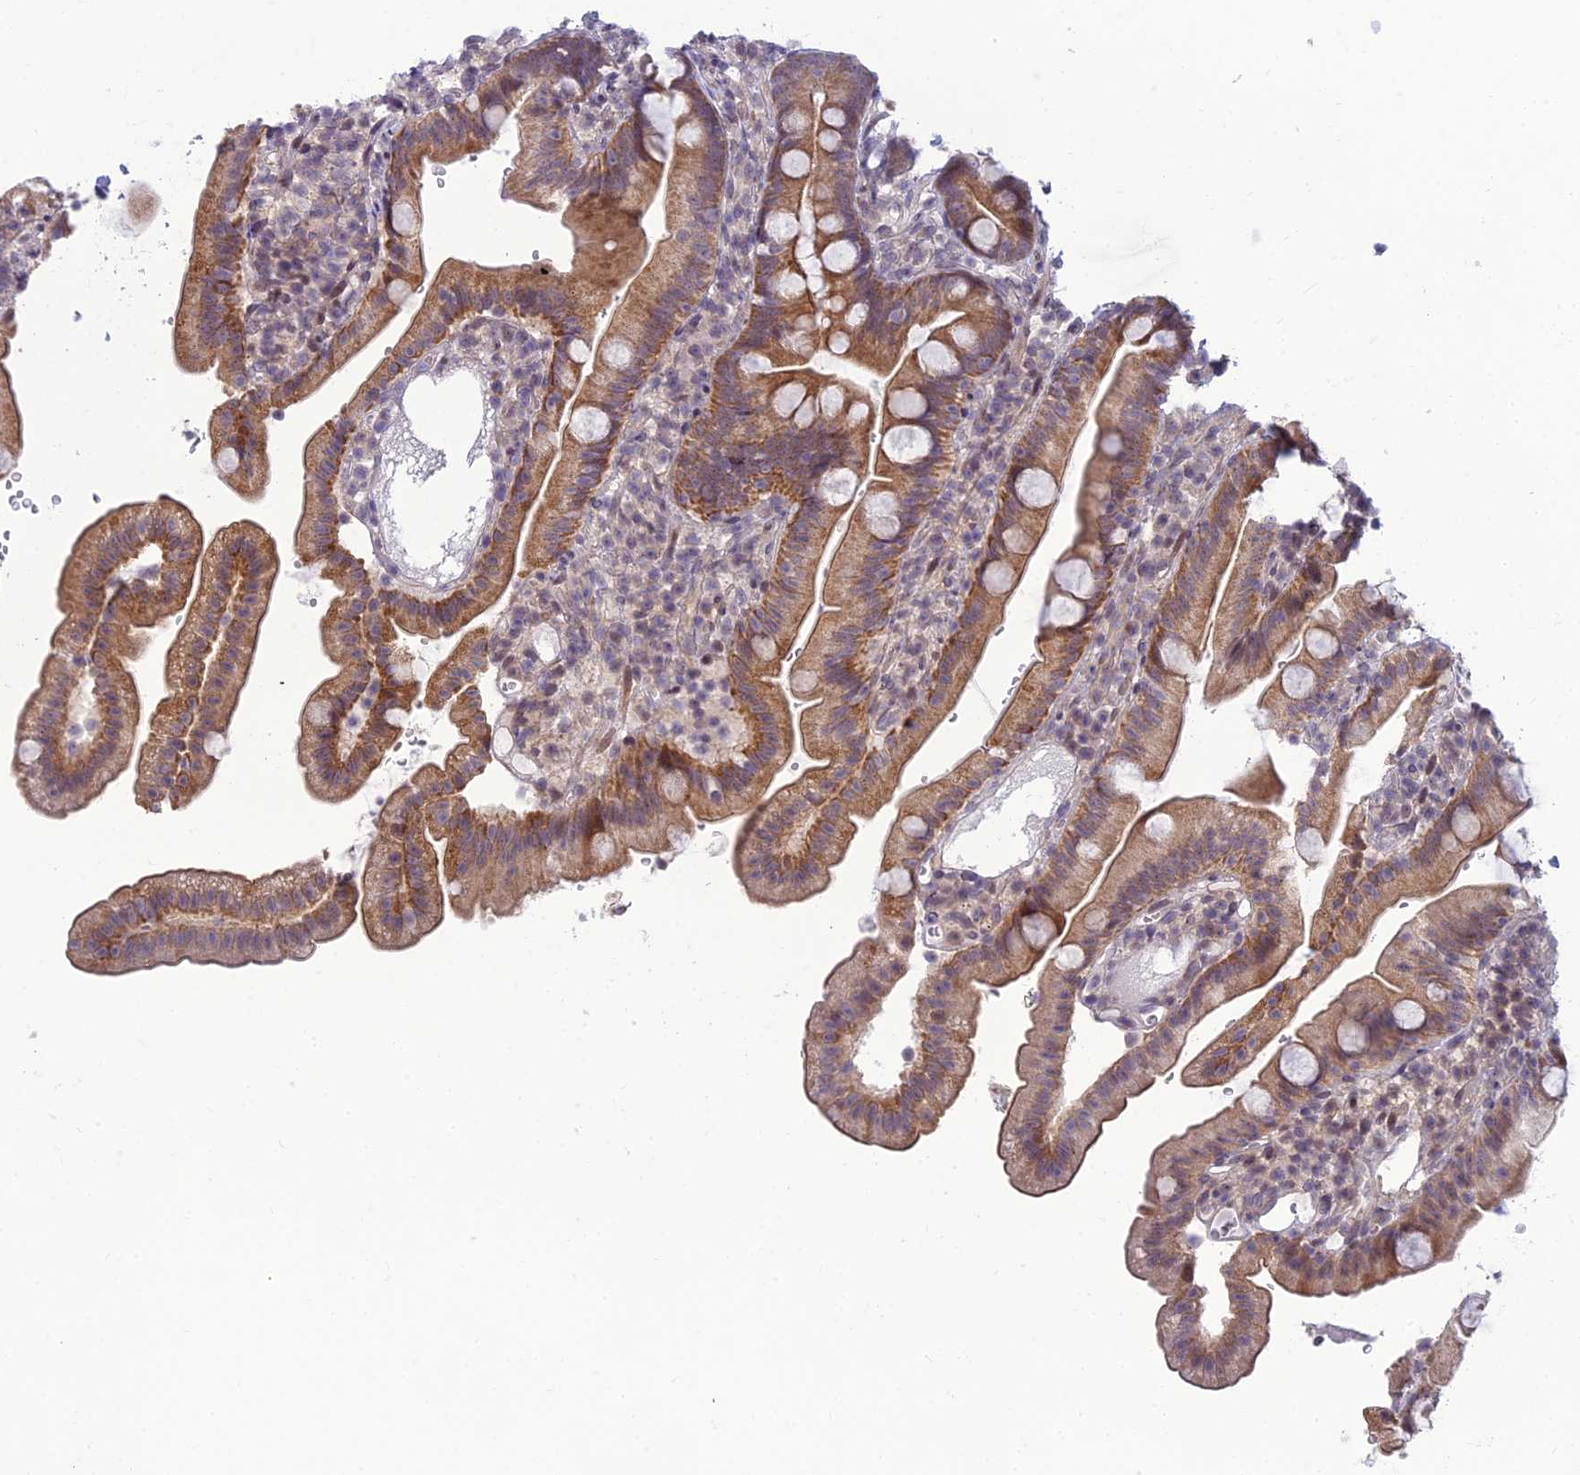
{"staining": {"intensity": "moderate", "quantity": ">75%", "location": "cytoplasmic/membranous"}, "tissue": "duodenum", "cell_type": "Glandular cells", "image_type": "normal", "snomed": [{"axis": "morphology", "description": "Normal tissue, NOS"}, {"axis": "topography", "description": "Duodenum"}], "caption": "This is a micrograph of immunohistochemistry (IHC) staining of normal duodenum, which shows moderate positivity in the cytoplasmic/membranous of glandular cells.", "gene": "DTX2", "patient": {"sex": "female", "age": 67}}